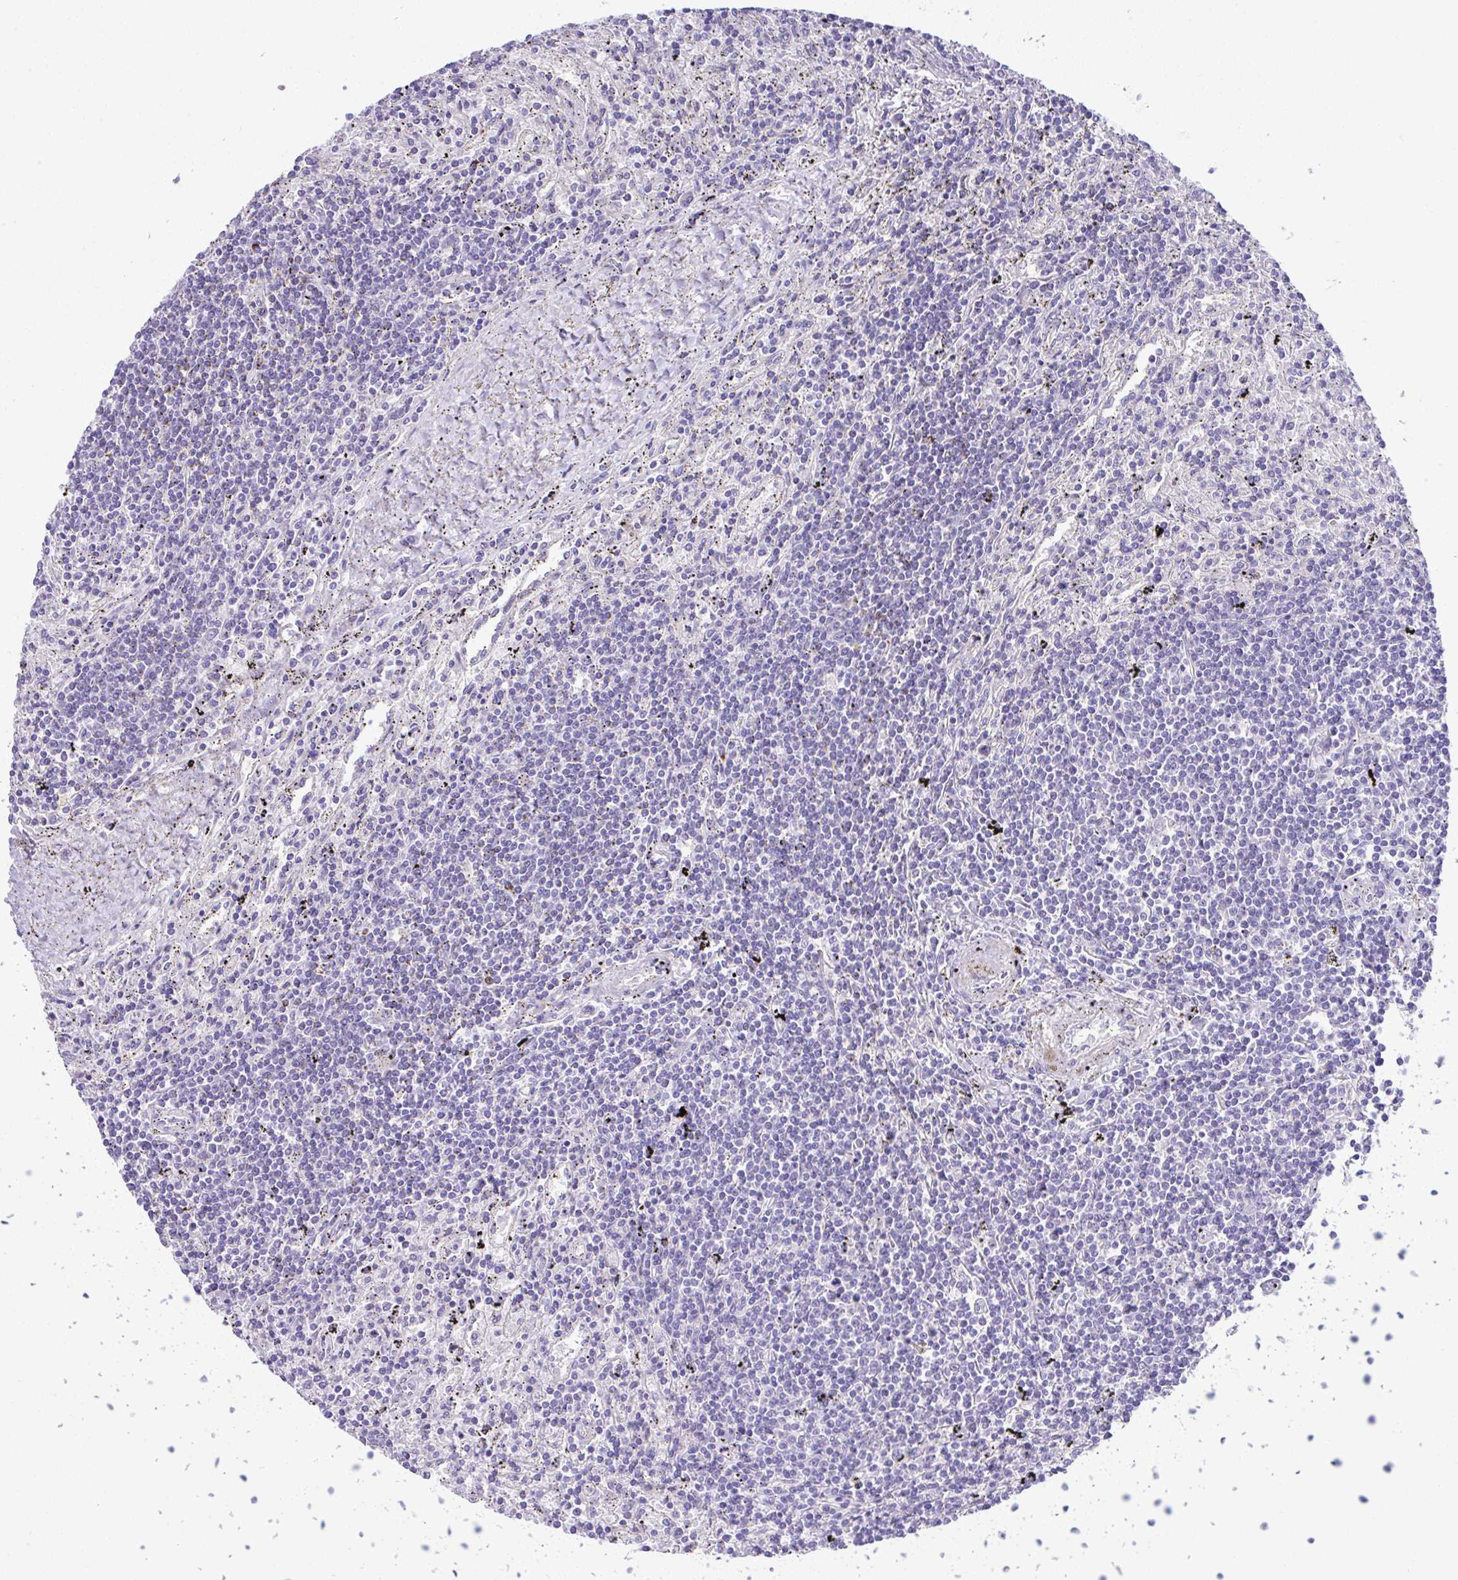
{"staining": {"intensity": "negative", "quantity": "none", "location": "none"}, "tissue": "lymphoma", "cell_type": "Tumor cells", "image_type": "cancer", "snomed": [{"axis": "morphology", "description": "Malignant lymphoma, non-Hodgkin's type, Low grade"}, {"axis": "topography", "description": "Spleen"}], "caption": "Tumor cells show no significant protein positivity in malignant lymphoma, non-Hodgkin's type (low-grade). (DAB immunohistochemistry, high magnification).", "gene": "OR4P4", "patient": {"sex": "male", "age": 76}}